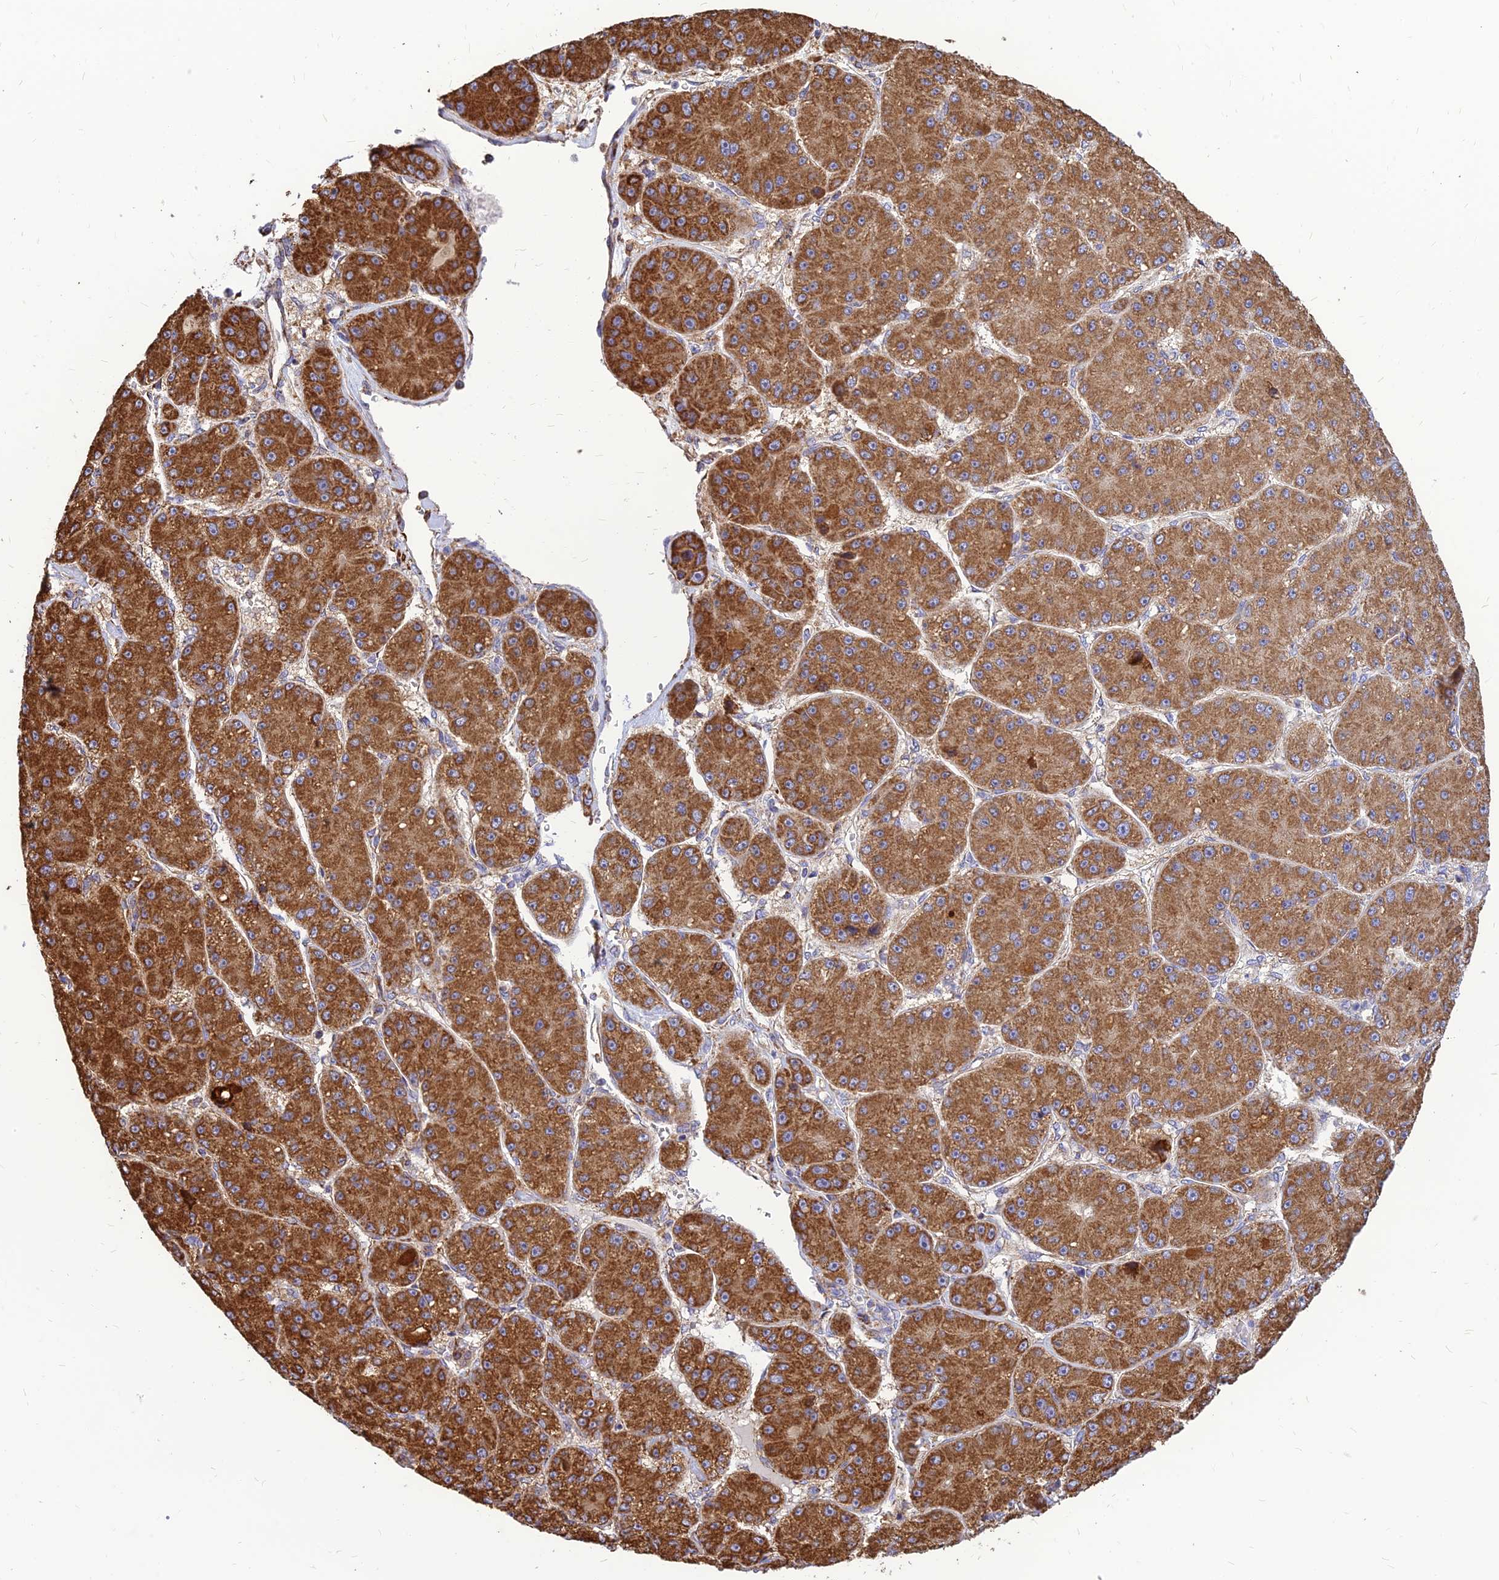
{"staining": {"intensity": "strong", "quantity": ">75%", "location": "cytoplasmic/membranous"}, "tissue": "liver cancer", "cell_type": "Tumor cells", "image_type": "cancer", "snomed": [{"axis": "morphology", "description": "Carcinoma, Hepatocellular, NOS"}, {"axis": "topography", "description": "Liver"}], "caption": "This micrograph shows liver cancer stained with immunohistochemistry to label a protein in brown. The cytoplasmic/membranous of tumor cells show strong positivity for the protein. Nuclei are counter-stained blue.", "gene": "THUMPD2", "patient": {"sex": "male", "age": 67}}